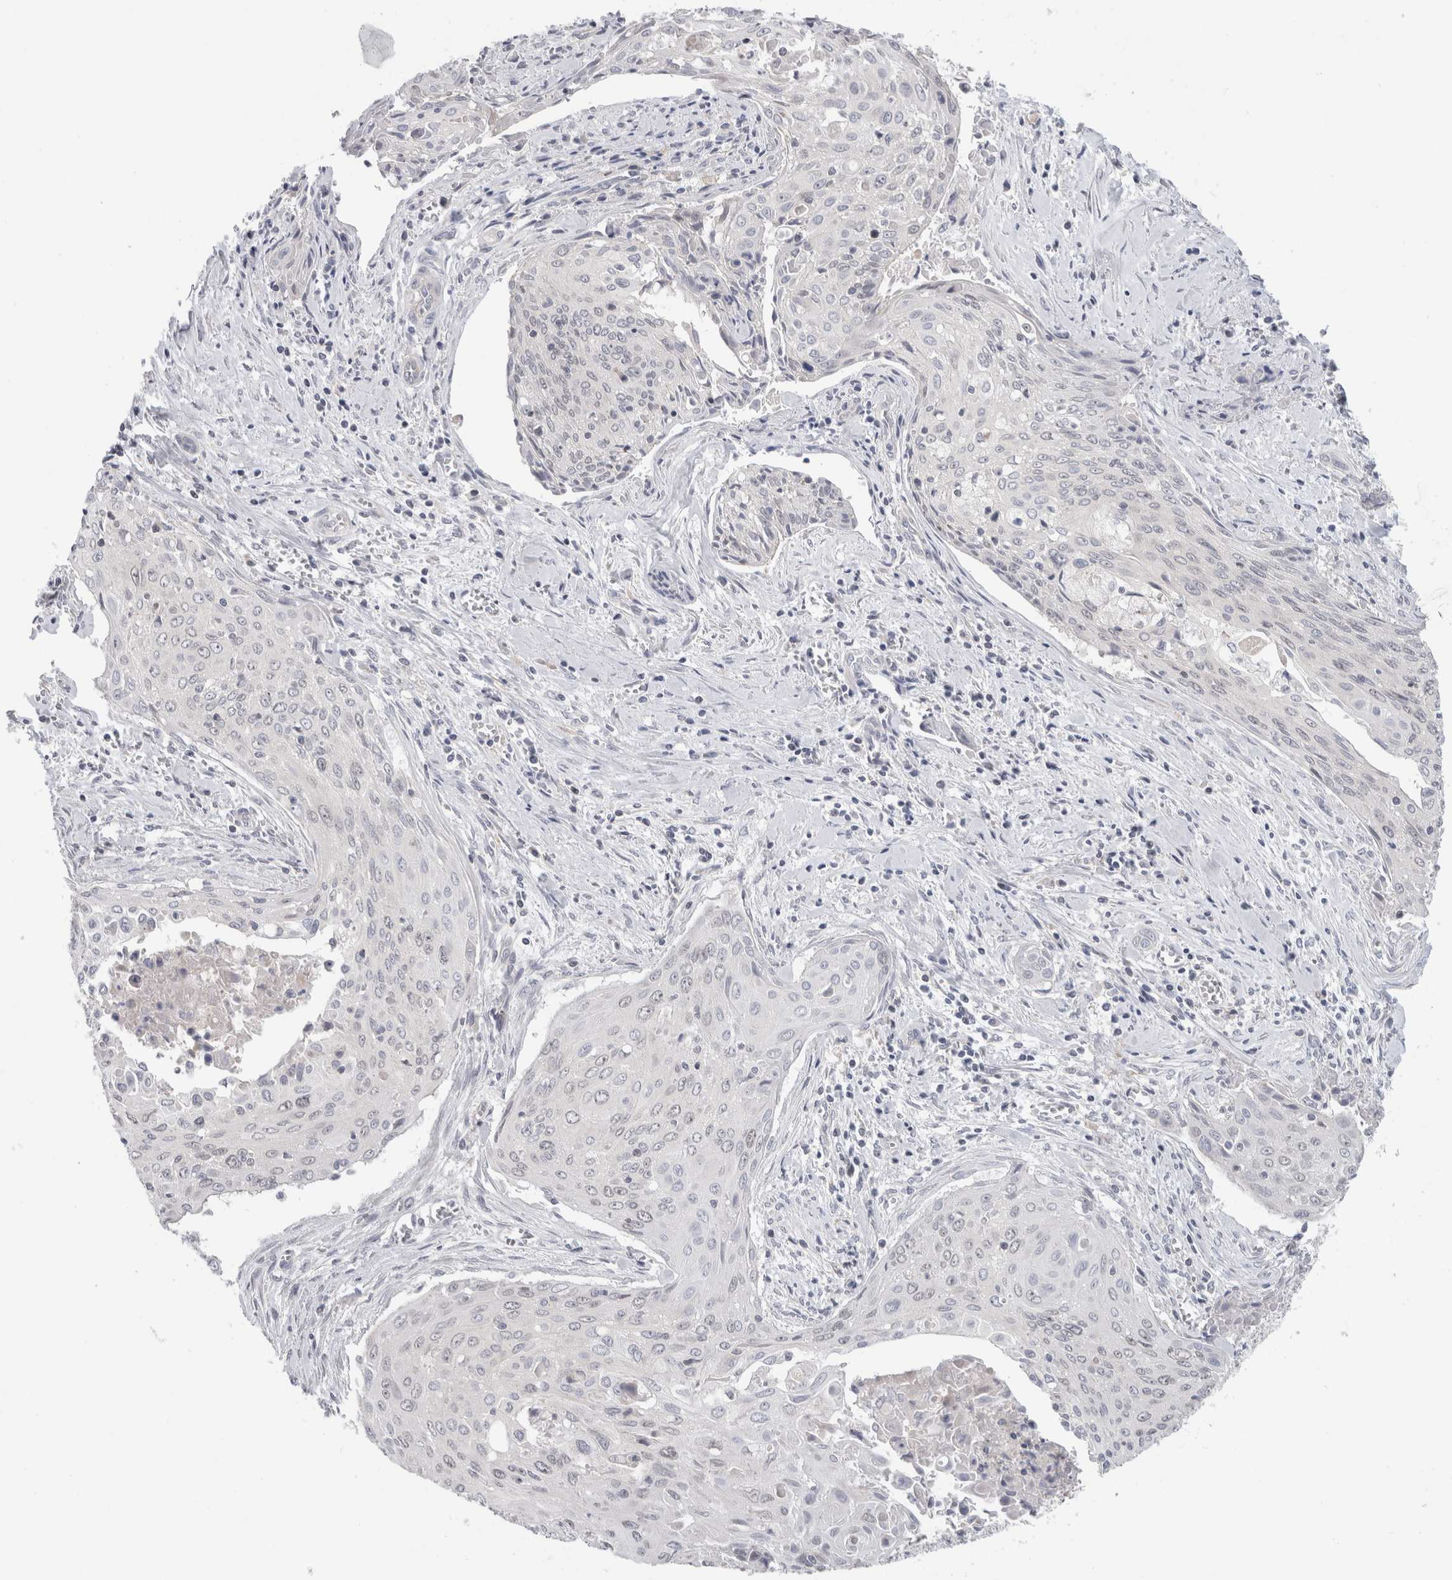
{"staining": {"intensity": "weak", "quantity": "<25%", "location": "nuclear"}, "tissue": "cervical cancer", "cell_type": "Tumor cells", "image_type": "cancer", "snomed": [{"axis": "morphology", "description": "Squamous cell carcinoma, NOS"}, {"axis": "topography", "description": "Cervix"}], "caption": "DAB immunohistochemical staining of squamous cell carcinoma (cervical) demonstrates no significant expression in tumor cells. Brightfield microscopy of immunohistochemistry stained with DAB (brown) and hematoxylin (blue), captured at high magnification.", "gene": "SYTL5", "patient": {"sex": "female", "age": 55}}